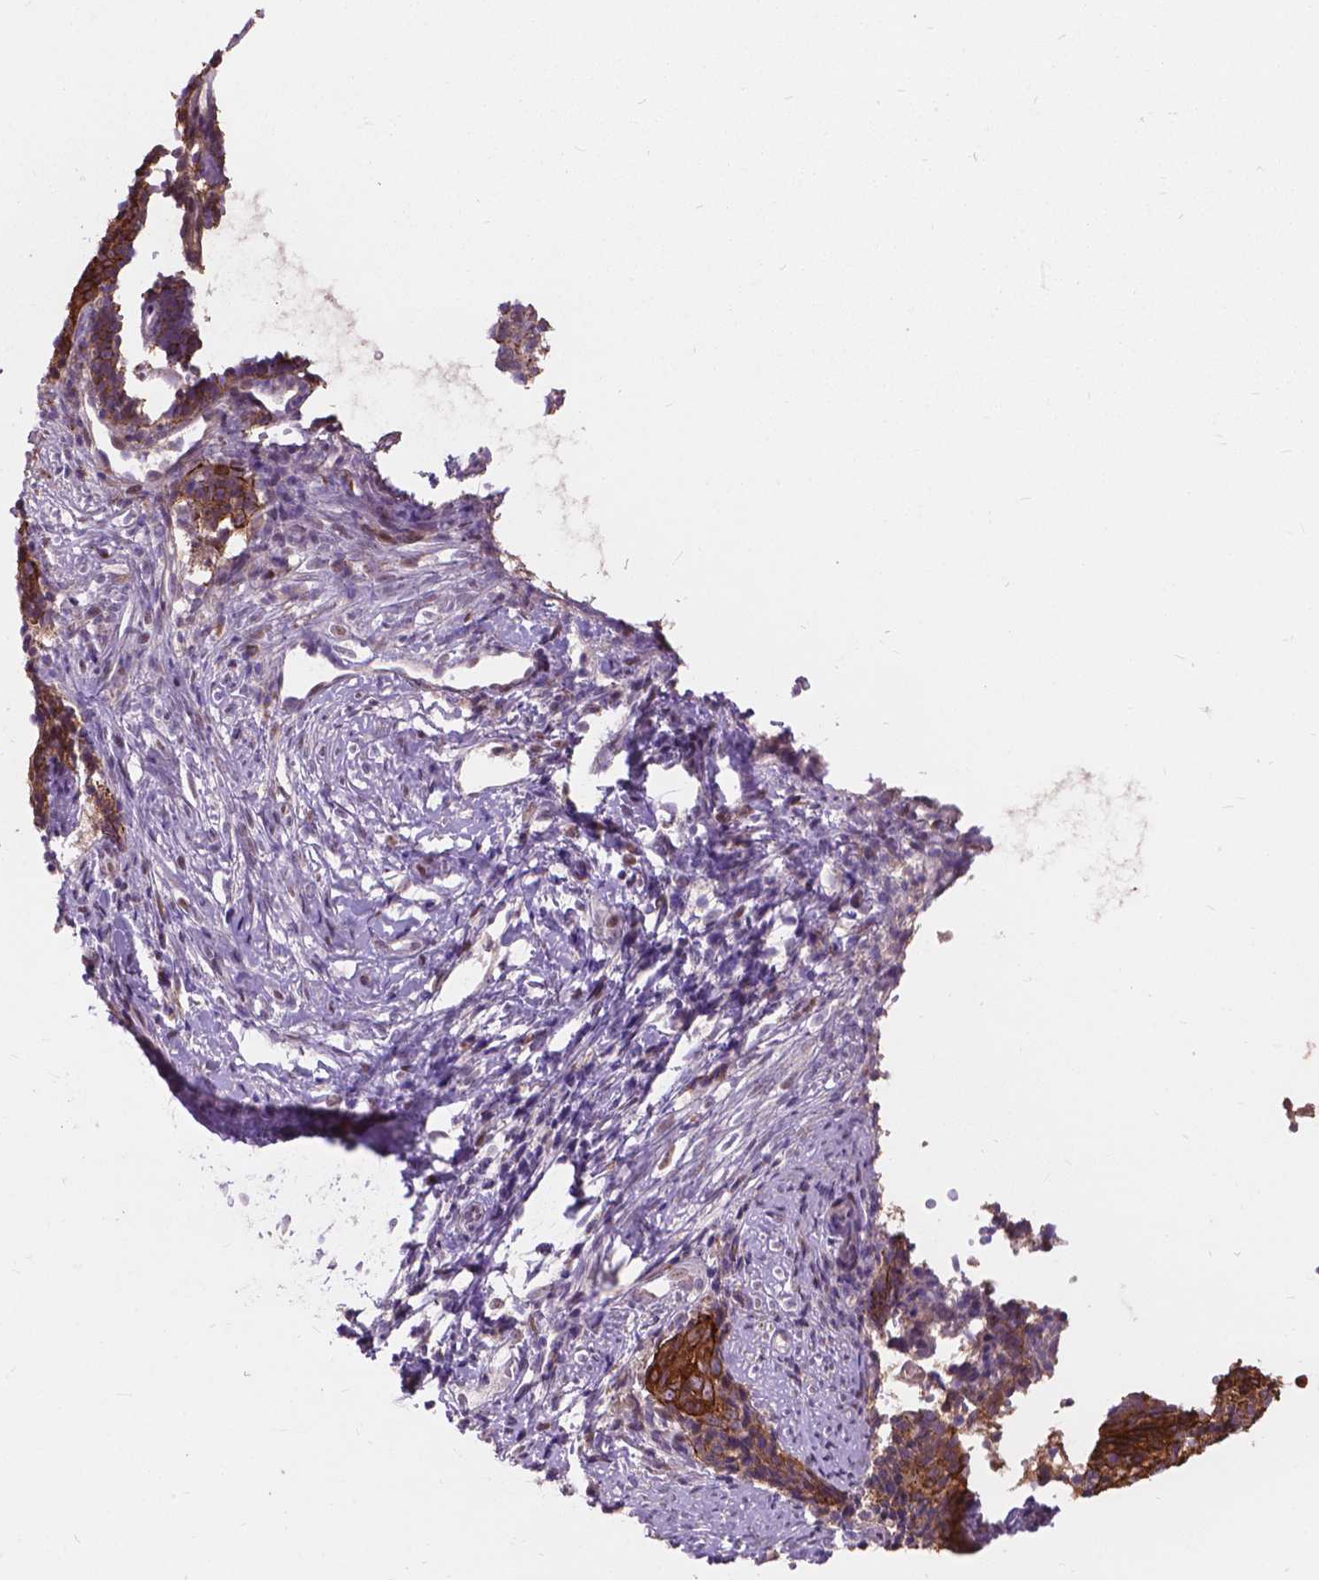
{"staining": {"intensity": "moderate", "quantity": "25%-75%", "location": "cytoplasmic/membranous"}, "tissue": "cervical cancer", "cell_type": "Tumor cells", "image_type": "cancer", "snomed": [{"axis": "morphology", "description": "Squamous cell carcinoma, NOS"}, {"axis": "topography", "description": "Cervix"}], "caption": "Cervical cancer stained with a protein marker displays moderate staining in tumor cells.", "gene": "MYH14", "patient": {"sex": "female", "age": 39}}